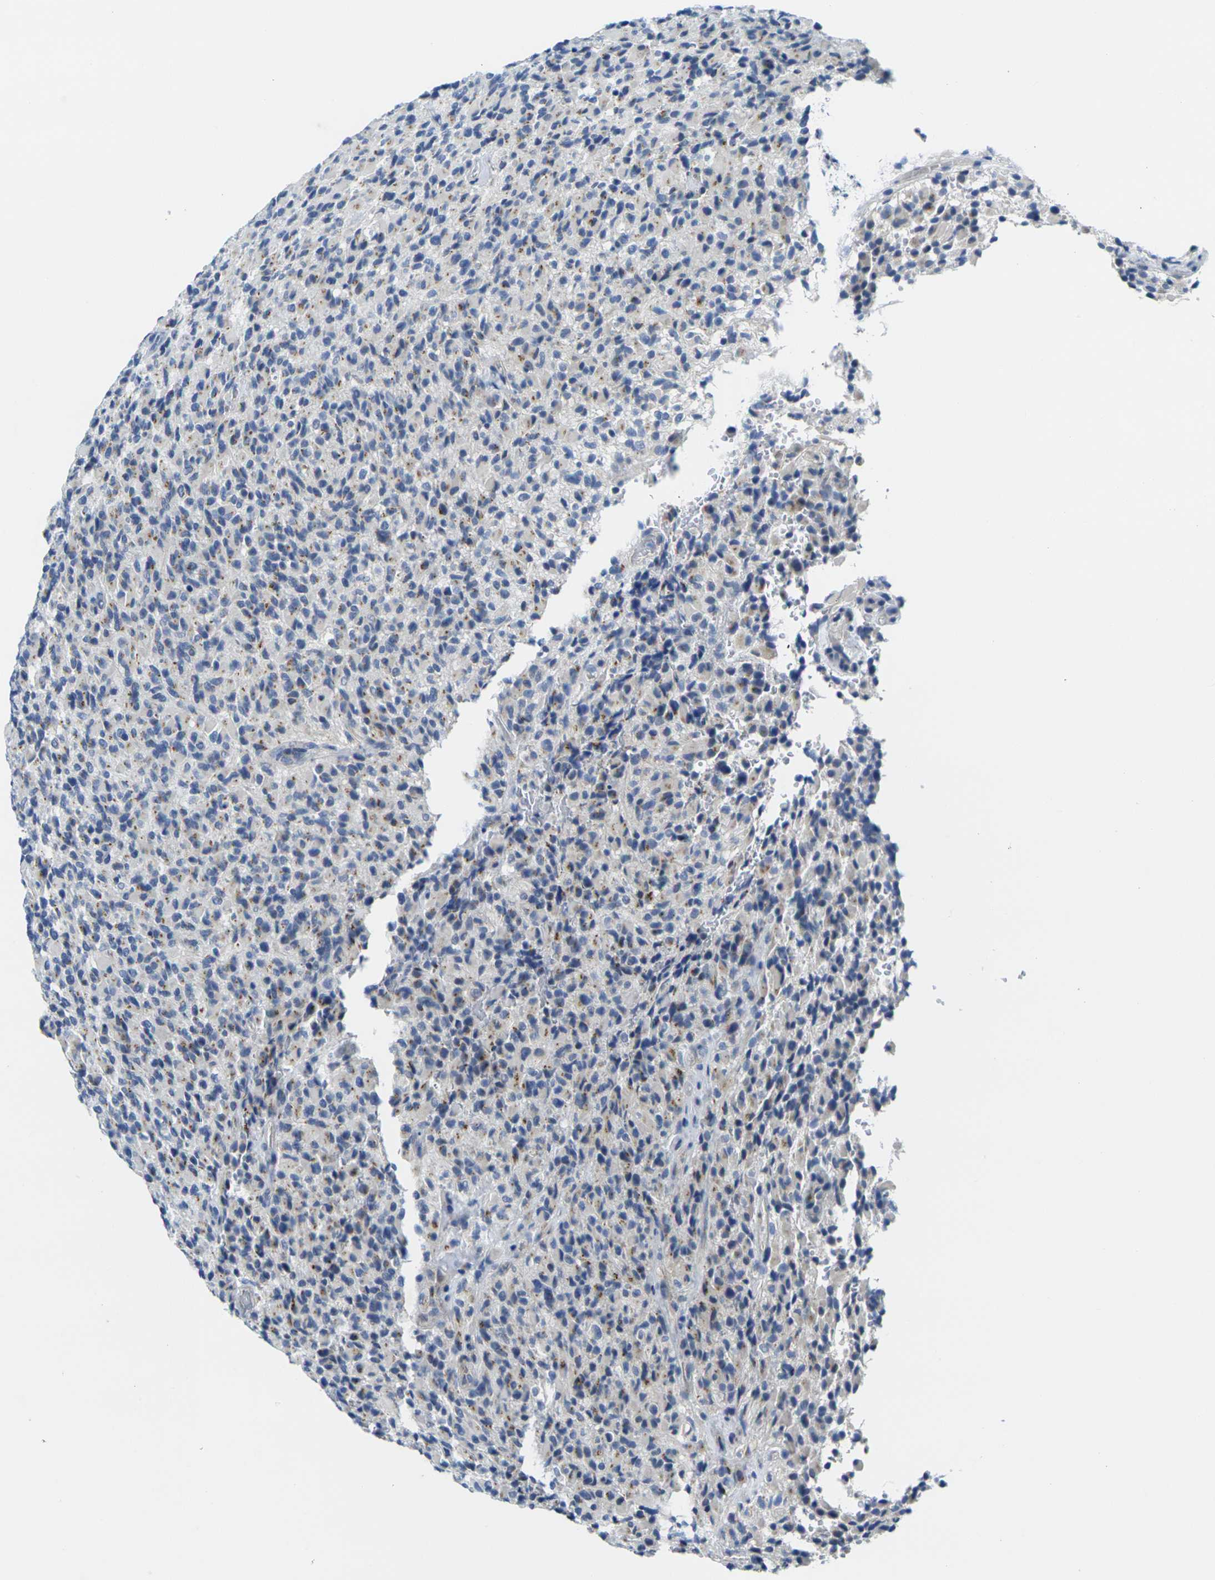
{"staining": {"intensity": "moderate", "quantity": "25%-75%", "location": "cytoplasmic/membranous"}, "tissue": "glioma", "cell_type": "Tumor cells", "image_type": "cancer", "snomed": [{"axis": "morphology", "description": "Glioma, malignant, High grade"}, {"axis": "topography", "description": "Brain"}], "caption": "This photomicrograph reveals IHC staining of human malignant glioma (high-grade), with medium moderate cytoplasmic/membranous positivity in about 25%-75% of tumor cells.", "gene": "CRK", "patient": {"sex": "male", "age": 71}}